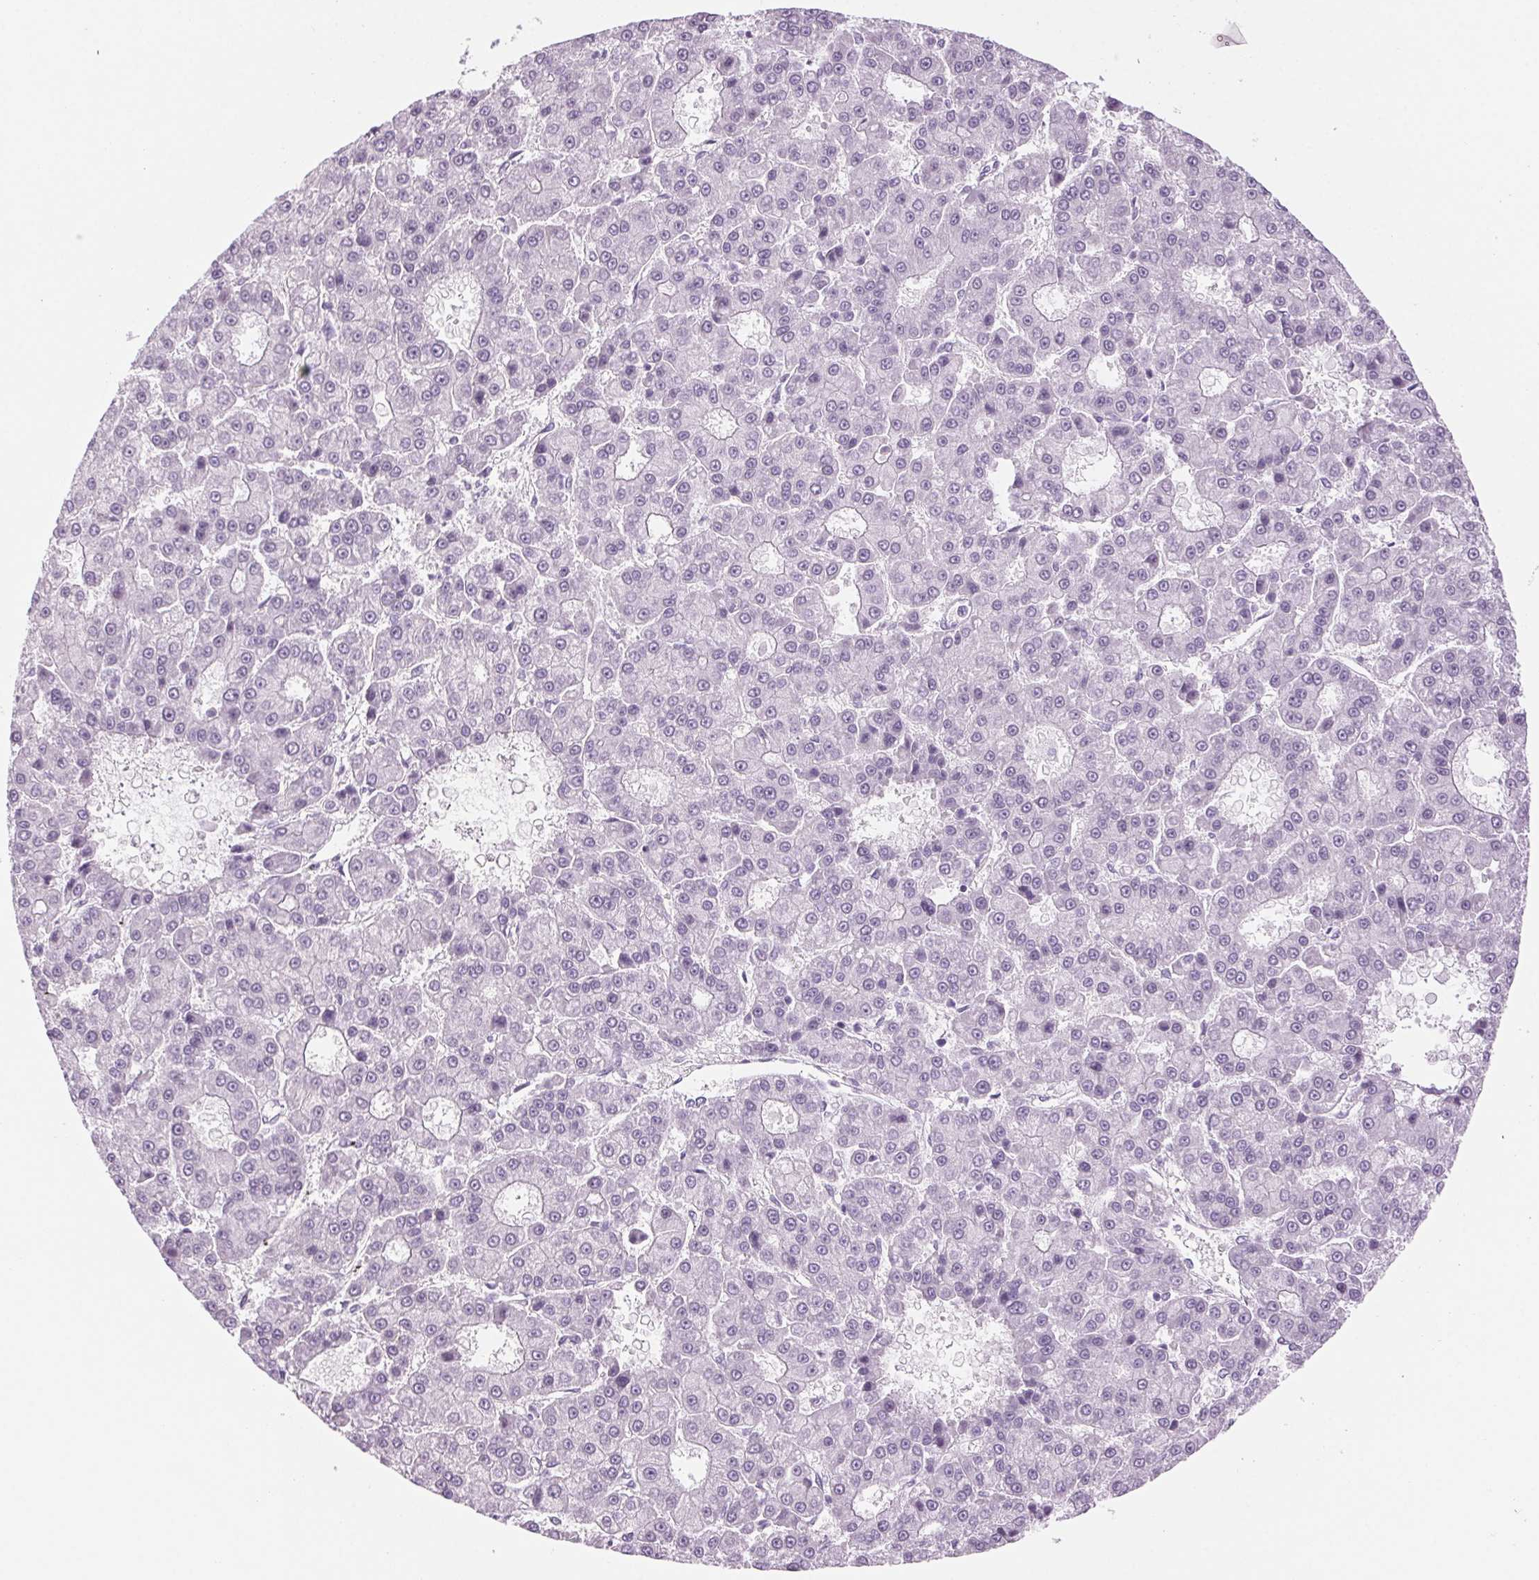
{"staining": {"intensity": "negative", "quantity": "none", "location": "none"}, "tissue": "liver cancer", "cell_type": "Tumor cells", "image_type": "cancer", "snomed": [{"axis": "morphology", "description": "Carcinoma, Hepatocellular, NOS"}, {"axis": "topography", "description": "Liver"}], "caption": "Liver hepatocellular carcinoma stained for a protein using immunohistochemistry shows no positivity tumor cells.", "gene": "LRP2", "patient": {"sex": "male", "age": 70}}